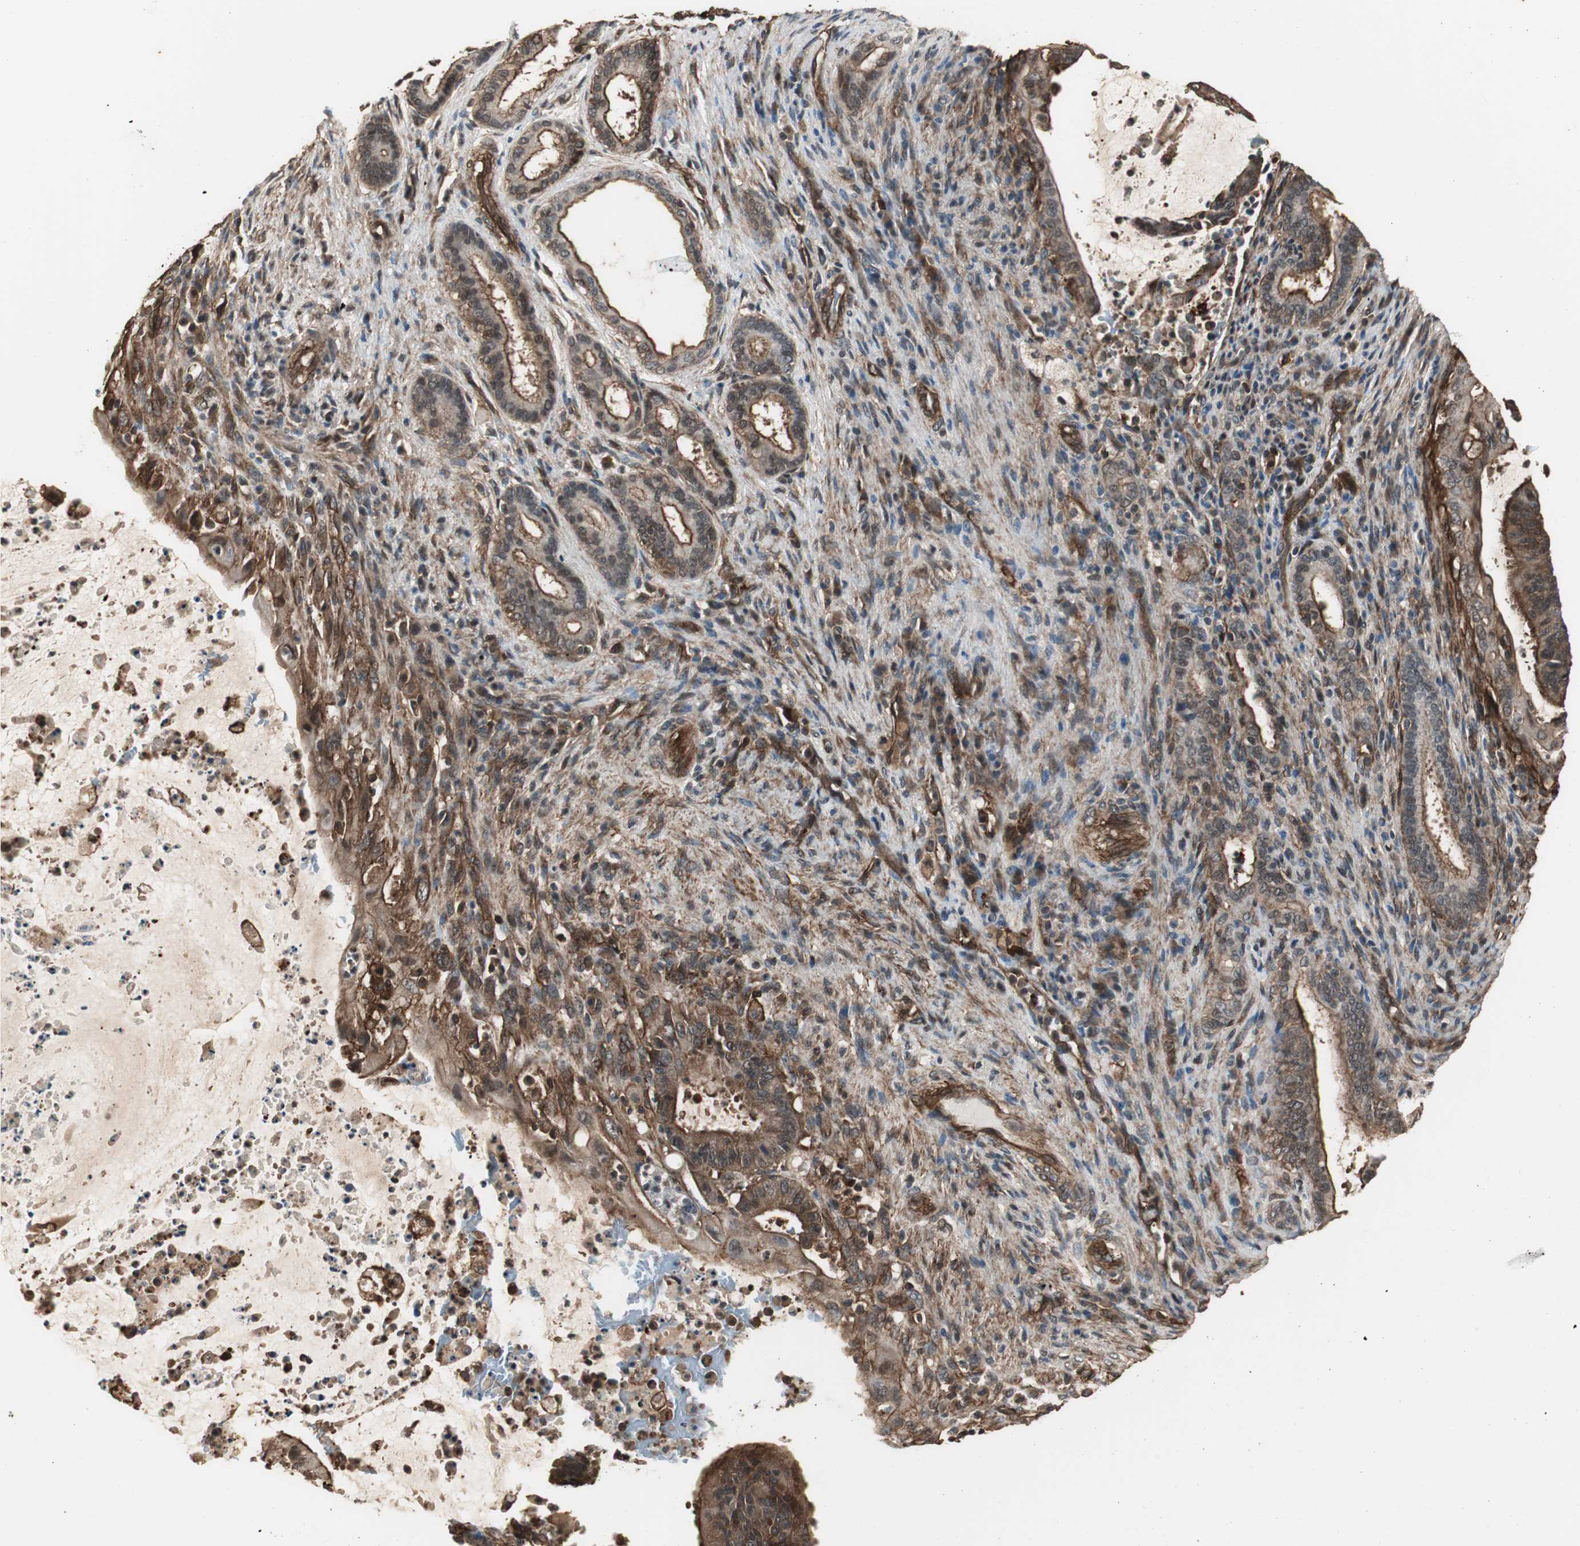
{"staining": {"intensity": "moderate", "quantity": ">75%", "location": "cytoplasmic/membranous"}, "tissue": "liver cancer", "cell_type": "Tumor cells", "image_type": "cancer", "snomed": [{"axis": "morphology", "description": "Cholangiocarcinoma"}, {"axis": "topography", "description": "Liver"}], "caption": "Human liver cancer stained for a protein (brown) displays moderate cytoplasmic/membranous positive positivity in approximately >75% of tumor cells.", "gene": "PTPN11", "patient": {"sex": "female", "age": 73}}